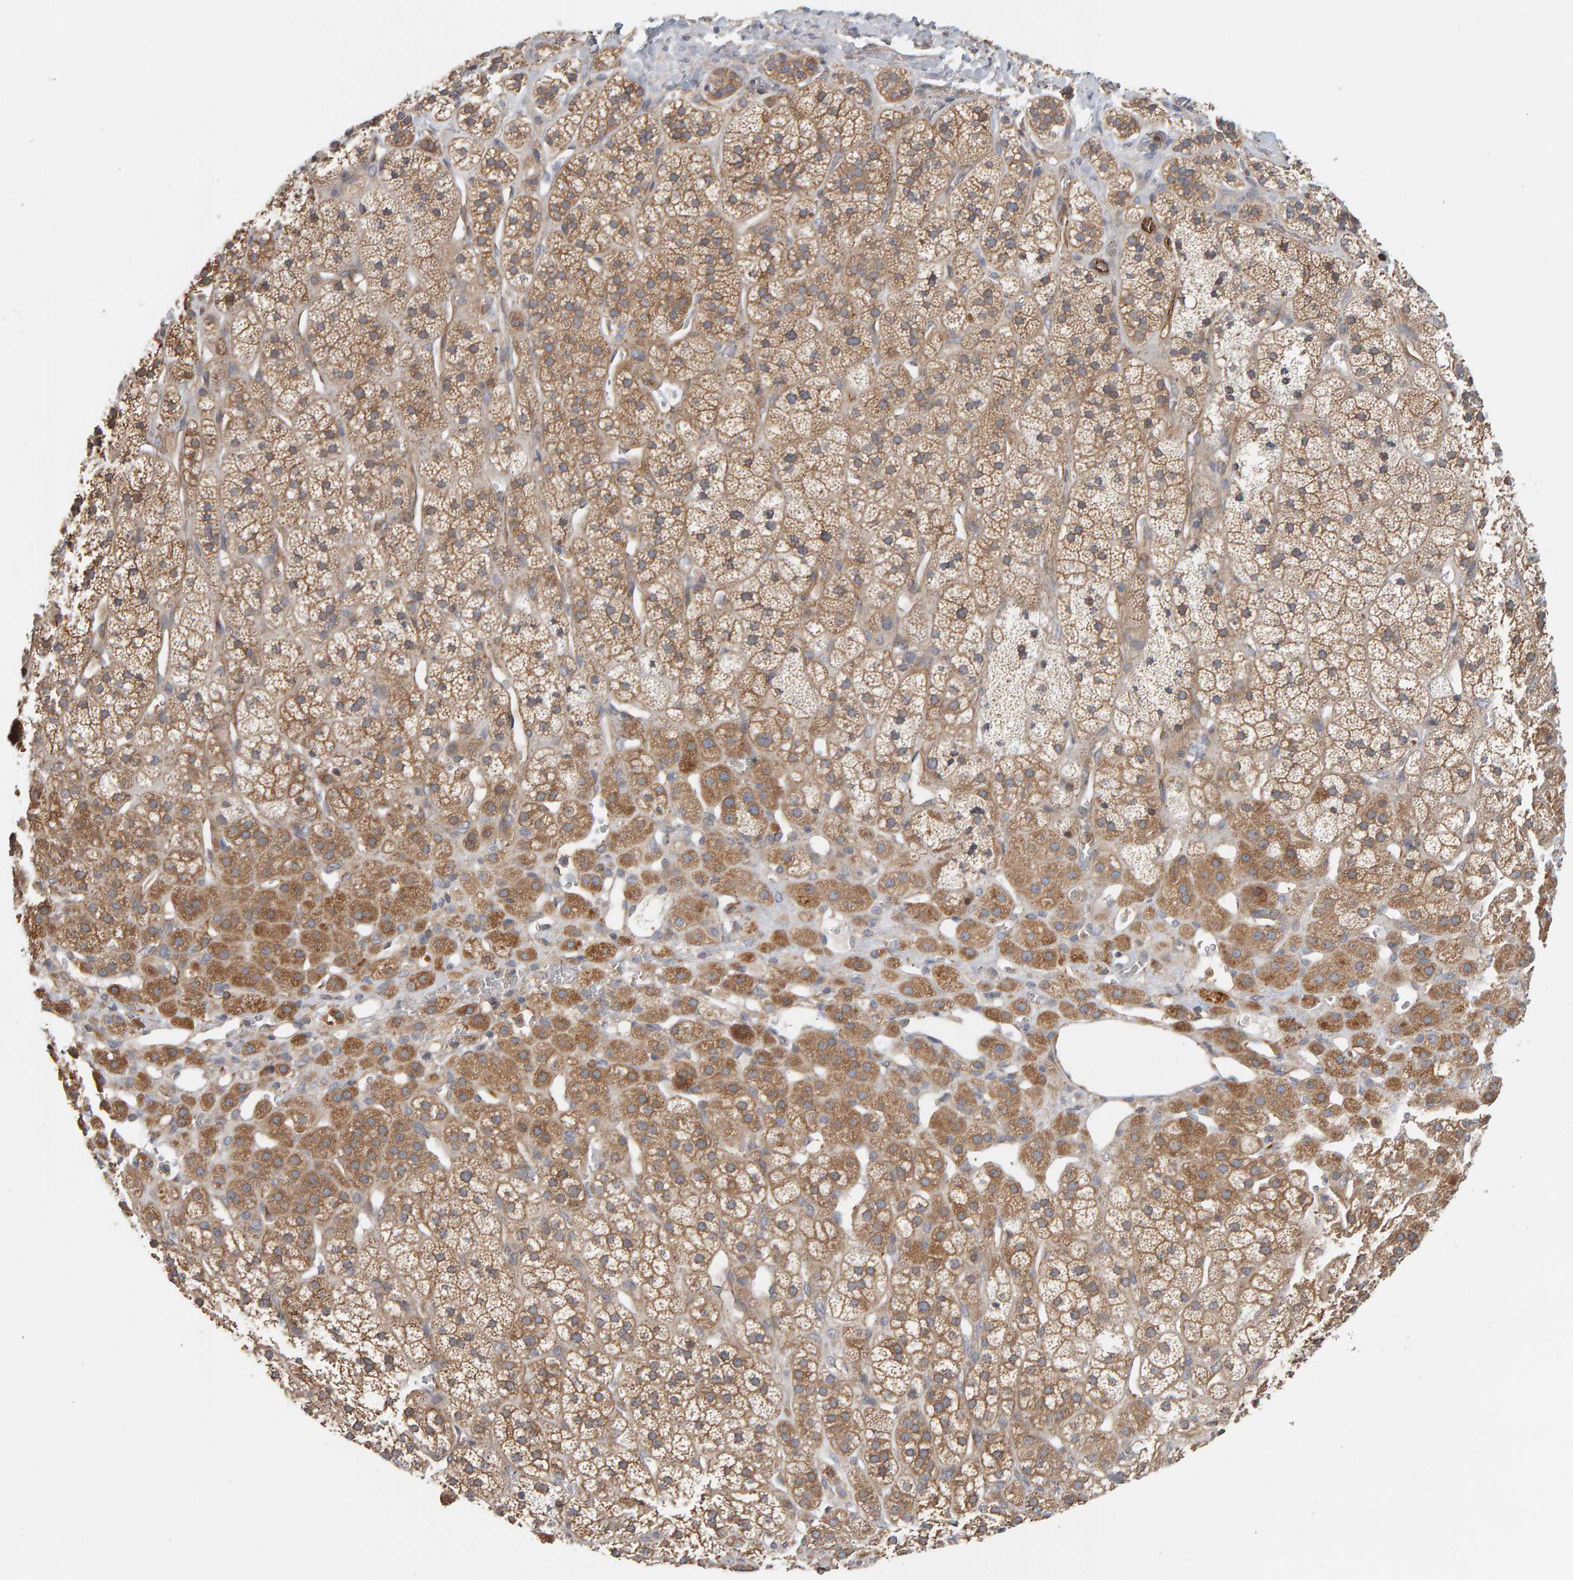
{"staining": {"intensity": "moderate", "quantity": ">75%", "location": "cytoplasmic/membranous"}, "tissue": "adrenal gland", "cell_type": "Glandular cells", "image_type": "normal", "snomed": [{"axis": "morphology", "description": "Normal tissue, NOS"}, {"axis": "topography", "description": "Adrenal gland"}], "caption": "Immunohistochemical staining of benign adrenal gland demonstrates moderate cytoplasmic/membranous protein staining in about >75% of glandular cells.", "gene": "C9orf72", "patient": {"sex": "male", "age": 56}}